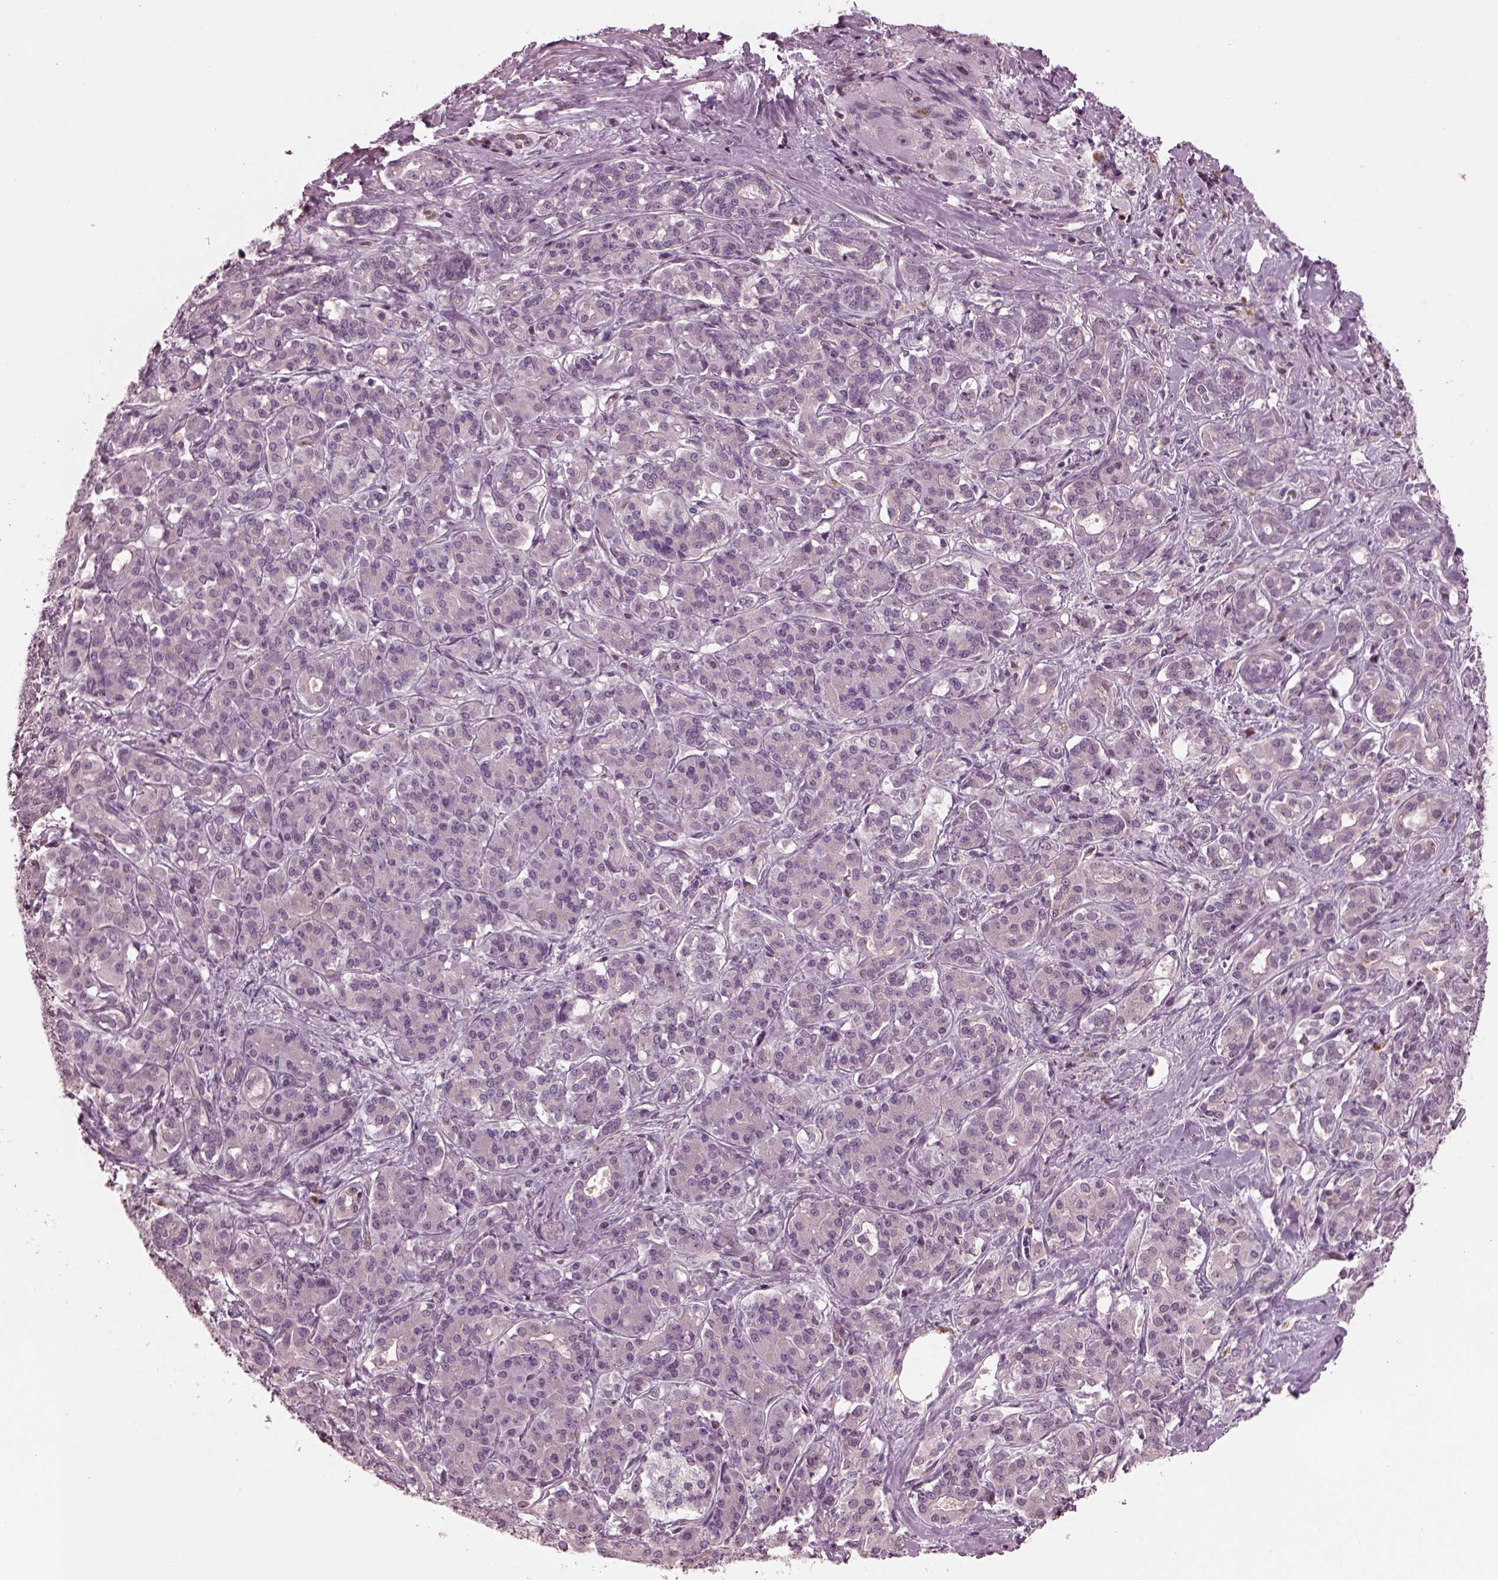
{"staining": {"intensity": "negative", "quantity": "none", "location": "none"}, "tissue": "pancreatic cancer", "cell_type": "Tumor cells", "image_type": "cancer", "snomed": [{"axis": "morphology", "description": "Normal tissue, NOS"}, {"axis": "morphology", "description": "Inflammation, NOS"}, {"axis": "morphology", "description": "Adenocarcinoma, NOS"}, {"axis": "topography", "description": "Pancreas"}], "caption": "Immunohistochemistry micrograph of neoplastic tissue: pancreatic cancer stained with DAB exhibits no significant protein staining in tumor cells.", "gene": "BFSP1", "patient": {"sex": "male", "age": 57}}